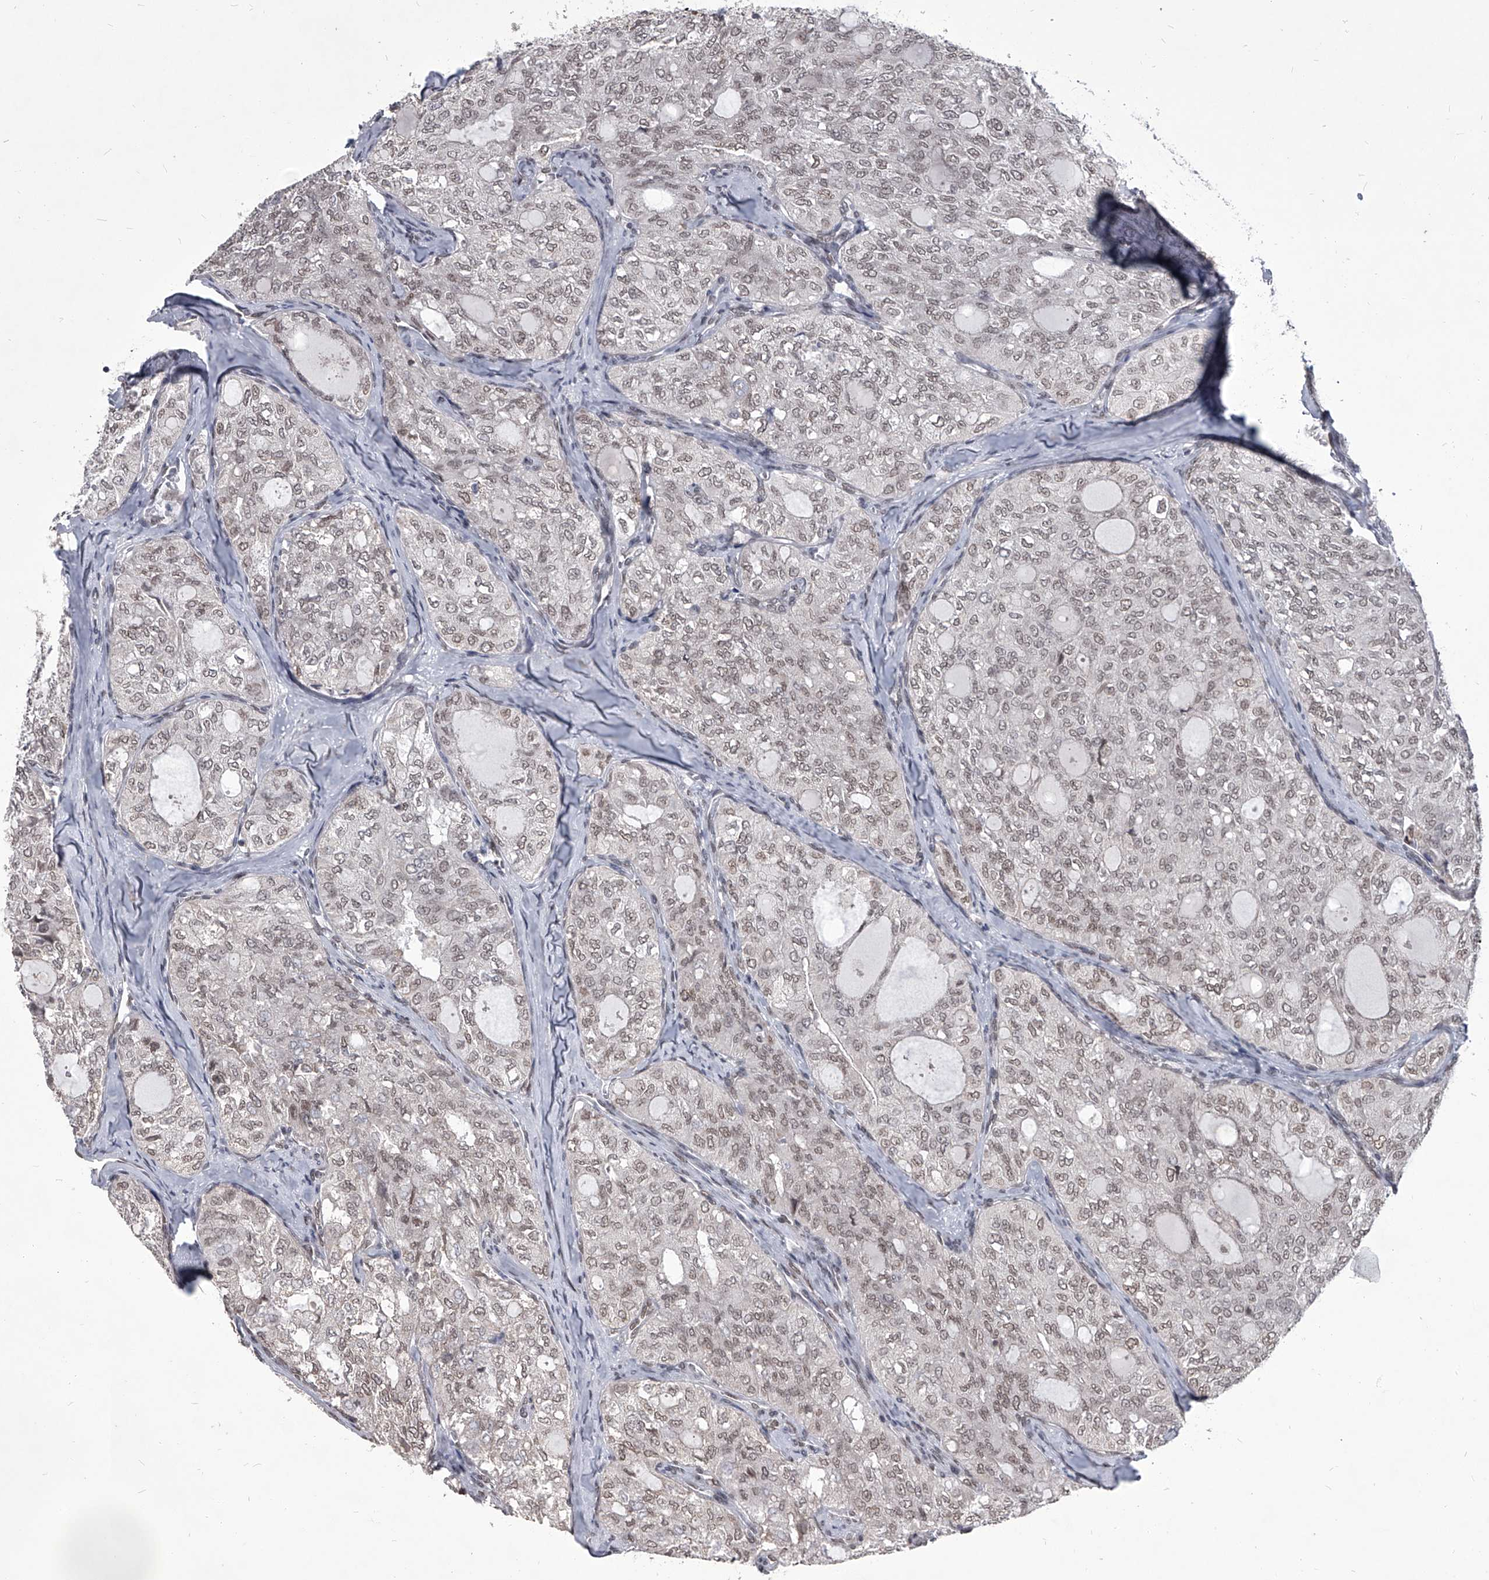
{"staining": {"intensity": "weak", "quantity": "25%-75%", "location": "nuclear"}, "tissue": "thyroid cancer", "cell_type": "Tumor cells", "image_type": "cancer", "snomed": [{"axis": "morphology", "description": "Follicular adenoma carcinoma, NOS"}, {"axis": "topography", "description": "Thyroid gland"}], "caption": "This is a photomicrograph of IHC staining of follicular adenoma carcinoma (thyroid), which shows weak staining in the nuclear of tumor cells.", "gene": "PPIL4", "patient": {"sex": "male", "age": 75}}